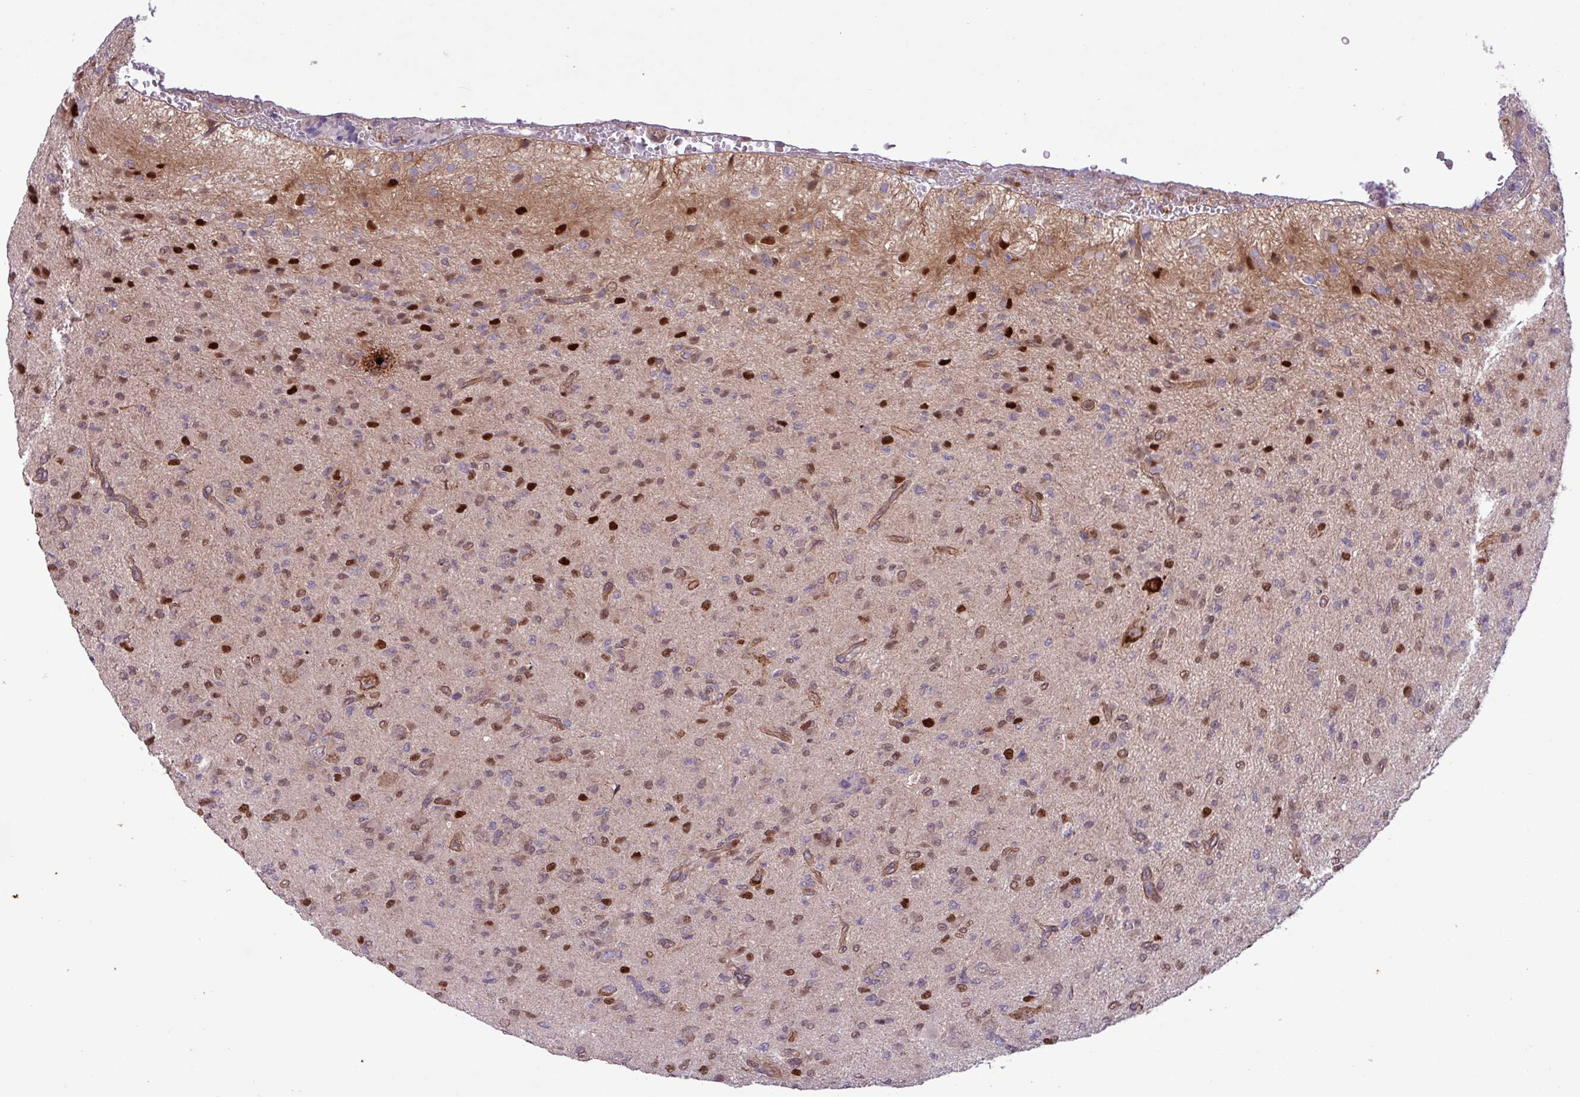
{"staining": {"intensity": "weak", "quantity": "<25%", "location": "cytoplasmic/membranous,nuclear"}, "tissue": "glioma", "cell_type": "Tumor cells", "image_type": "cancer", "snomed": [{"axis": "morphology", "description": "Glioma, malignant, High grade"}, {"axis": "topography", "description": "Brain"}], "caption": "Immunohistochemistry (IHC) photomicrograph of neoplastic tissue: human malignant high-grade glioma stained with DAB shows no significant protein positivity in tumor cells. (DAB (3,3'-diaminobenzidine) IHC, high magnification).", "gene": "CNTRL", "patient": {"sex": "male", "age": 36}}